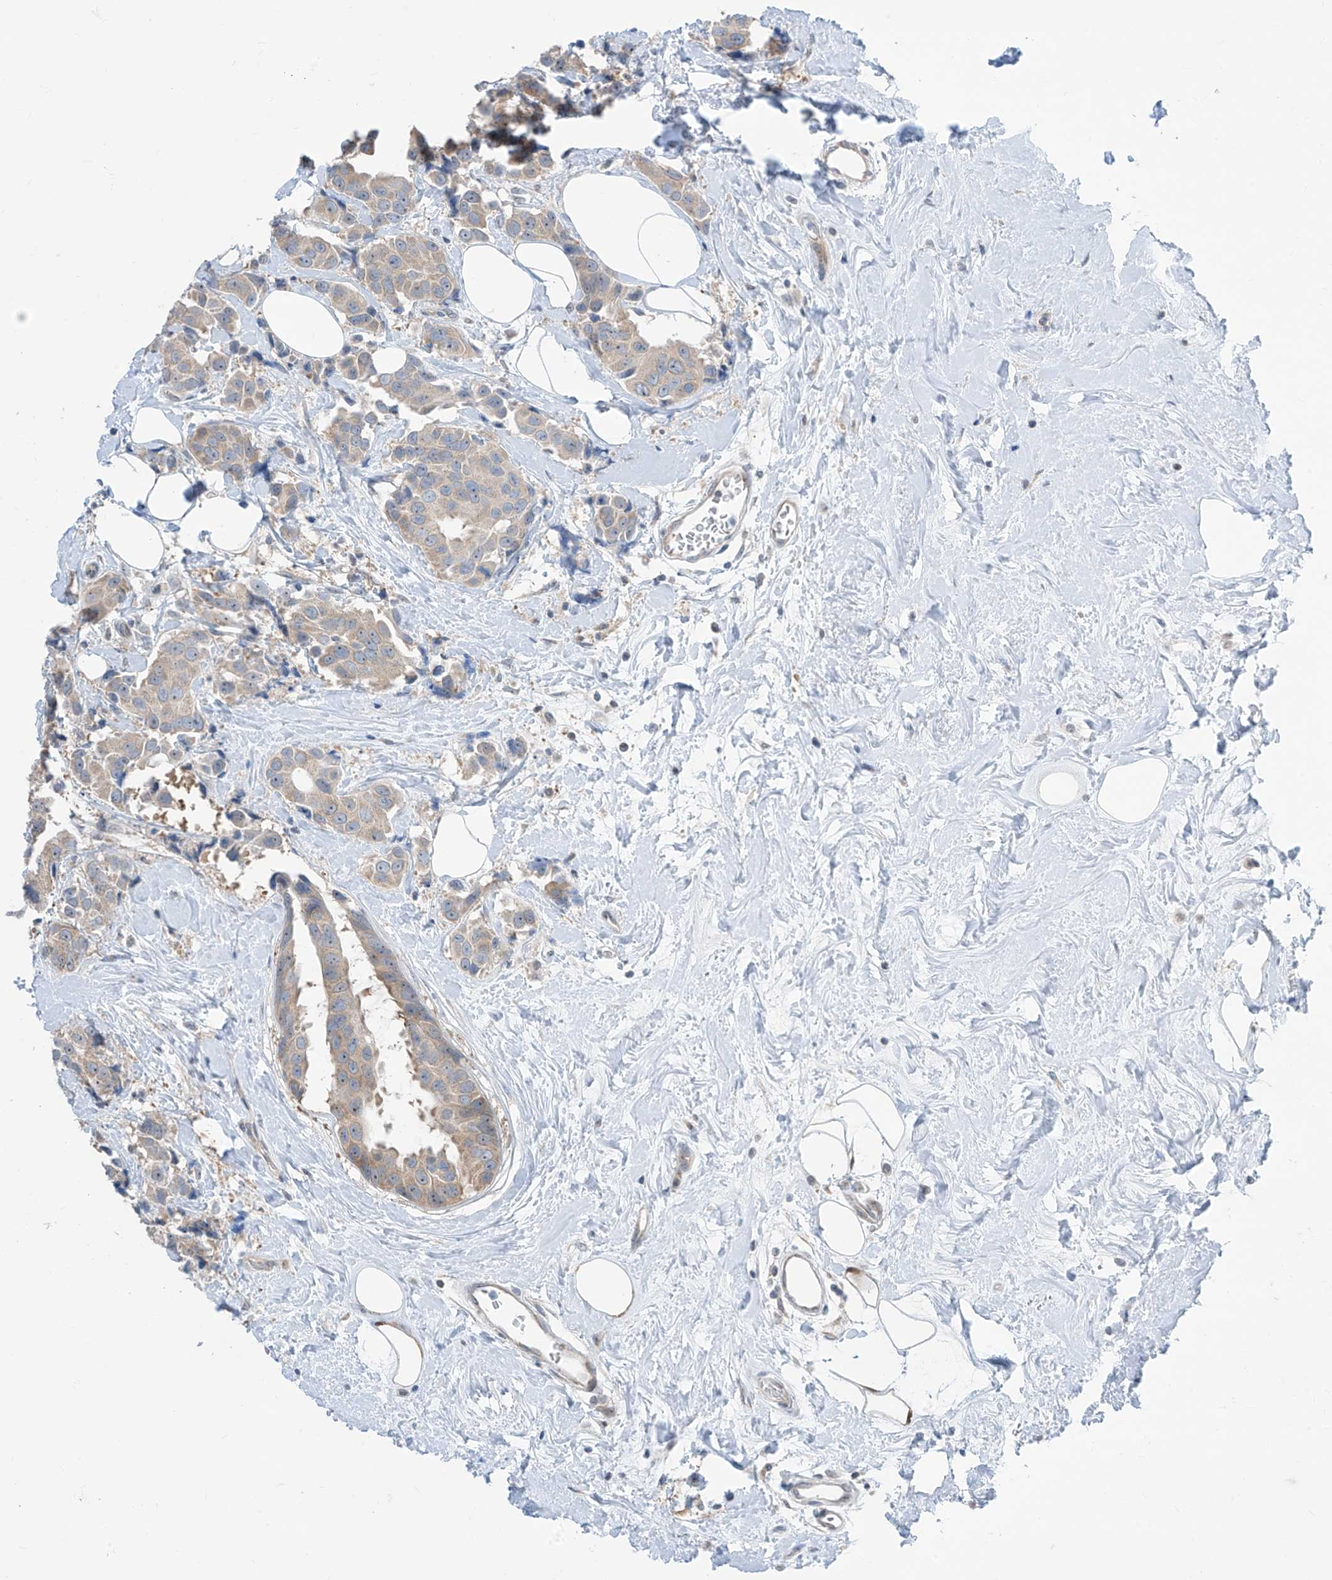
{"staining": {"intensity": "weak", "quantity": ">75%", "location": "cytoplasmic/membranous"}, "tissue": "breast cancer", "cell_type": "Tumor cells", "image_type": "cancer", "snomed": [{"axis": "morphology", "description": "Normal tissue, NOS"}, {"axis": "morphology", "description": "Duct carcinoma"}, {"axis": "topography", "description": "Breast"}], "caption": "Human breast cancer (infiltrating ductal carcinoma) stained for a protein (brown) demonstrates weak cytoplasmic/membranous positive staining in about >75% of tumor cells.", "gene": "TTC38", "patient": {"sex": "female", "age": 39}}